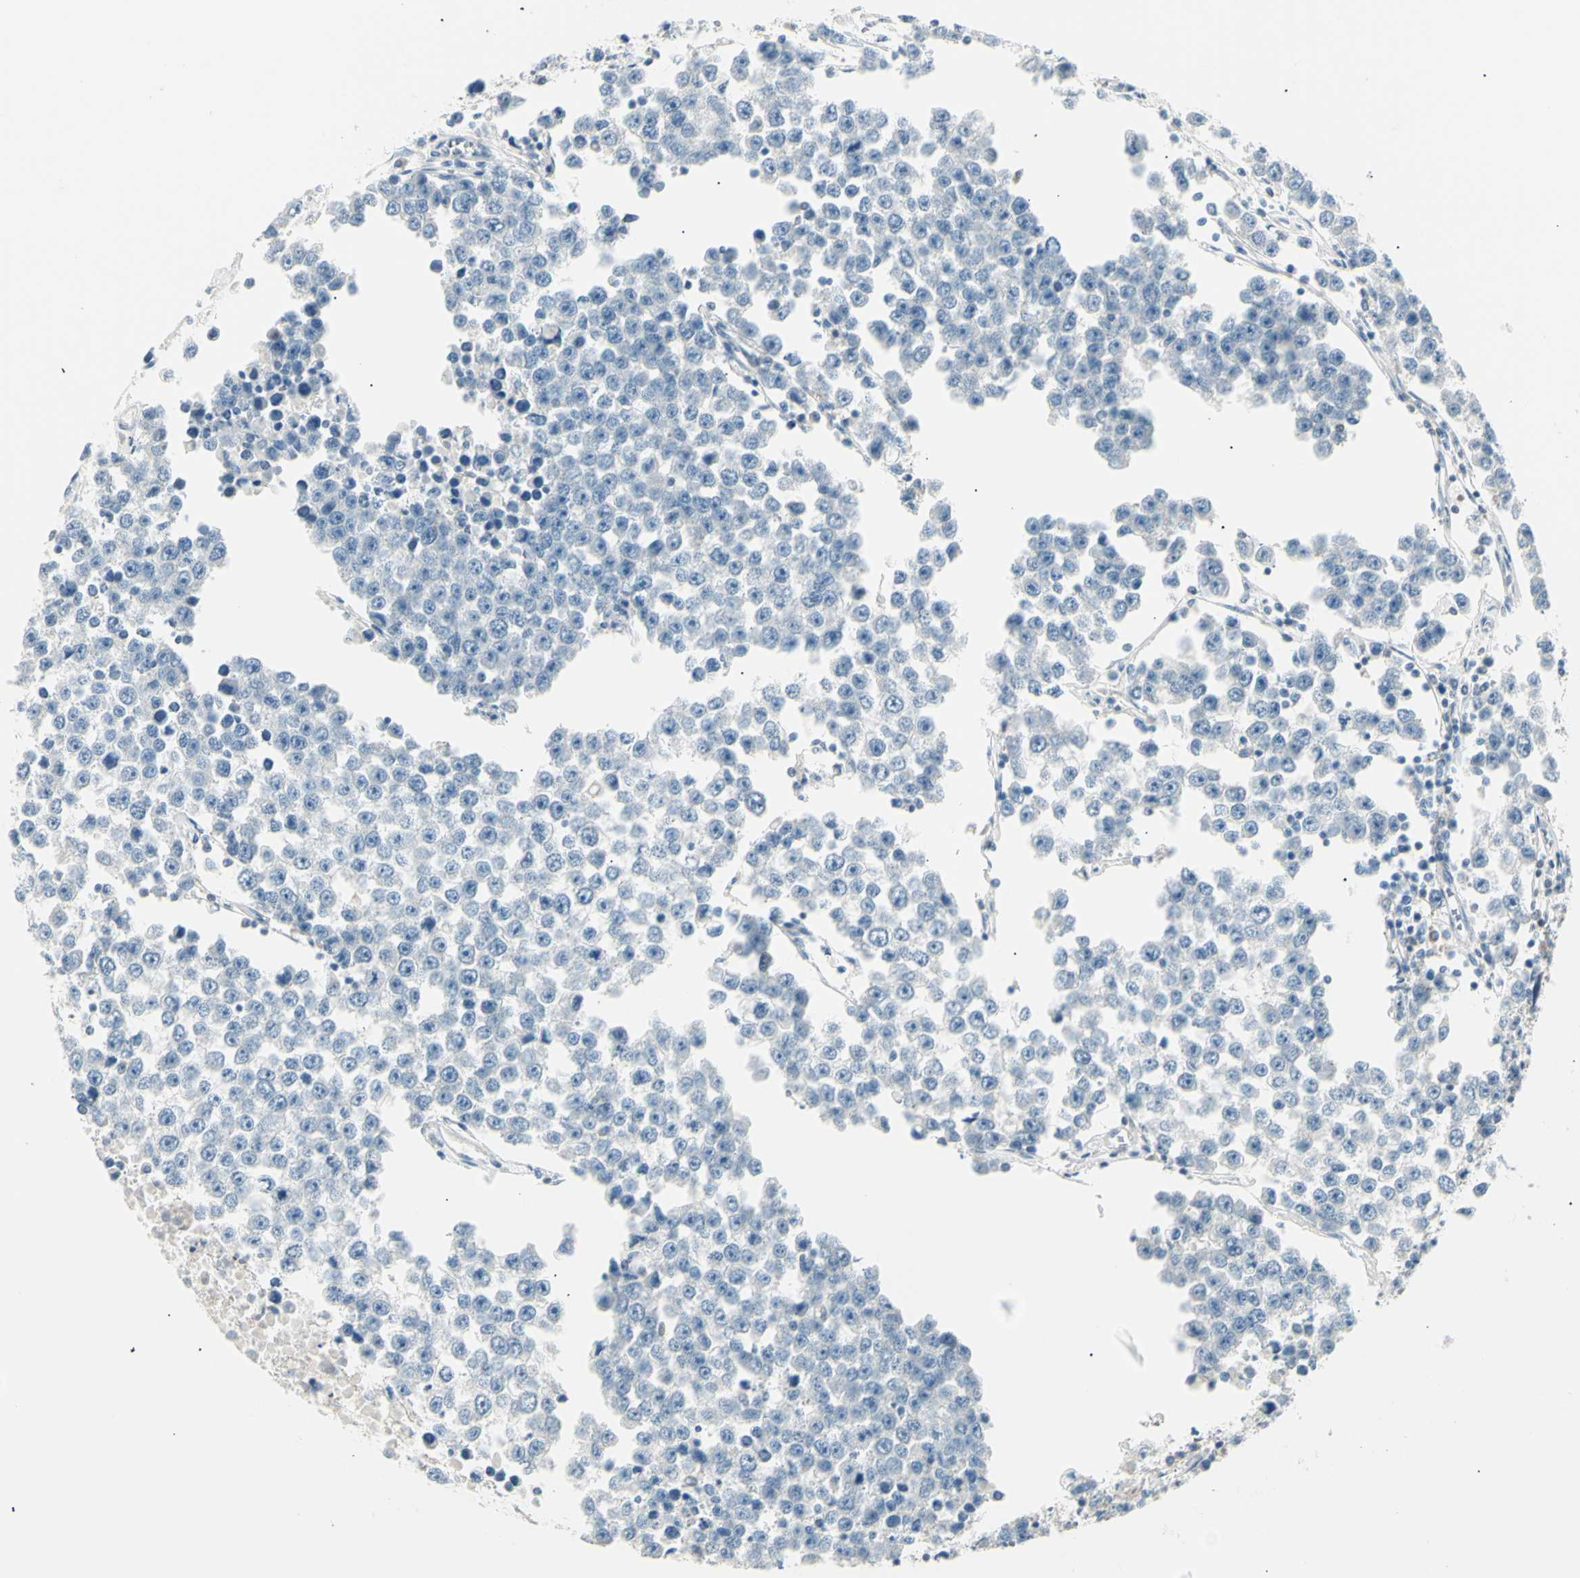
{"staining": {"intensity": "negative", "quantity": "none", "location": "none"}, "tissue": "testis cancer", "cell_type": "Tumor cells", "image_type": "cancer", "snomed": [{"axis": "morphology", "description": "Seminoma, NOS"}, {"axis": "morphology", "description": "Carcinoma, Embryonal, NOS"}, {"axis": "topography", "description": "Testis"}], "caption": "Tumor cells show no significant protein expression in testis cancer (seminoma).", "gene": "LHPP", "patient": {"sex": "male", "age": 52}}